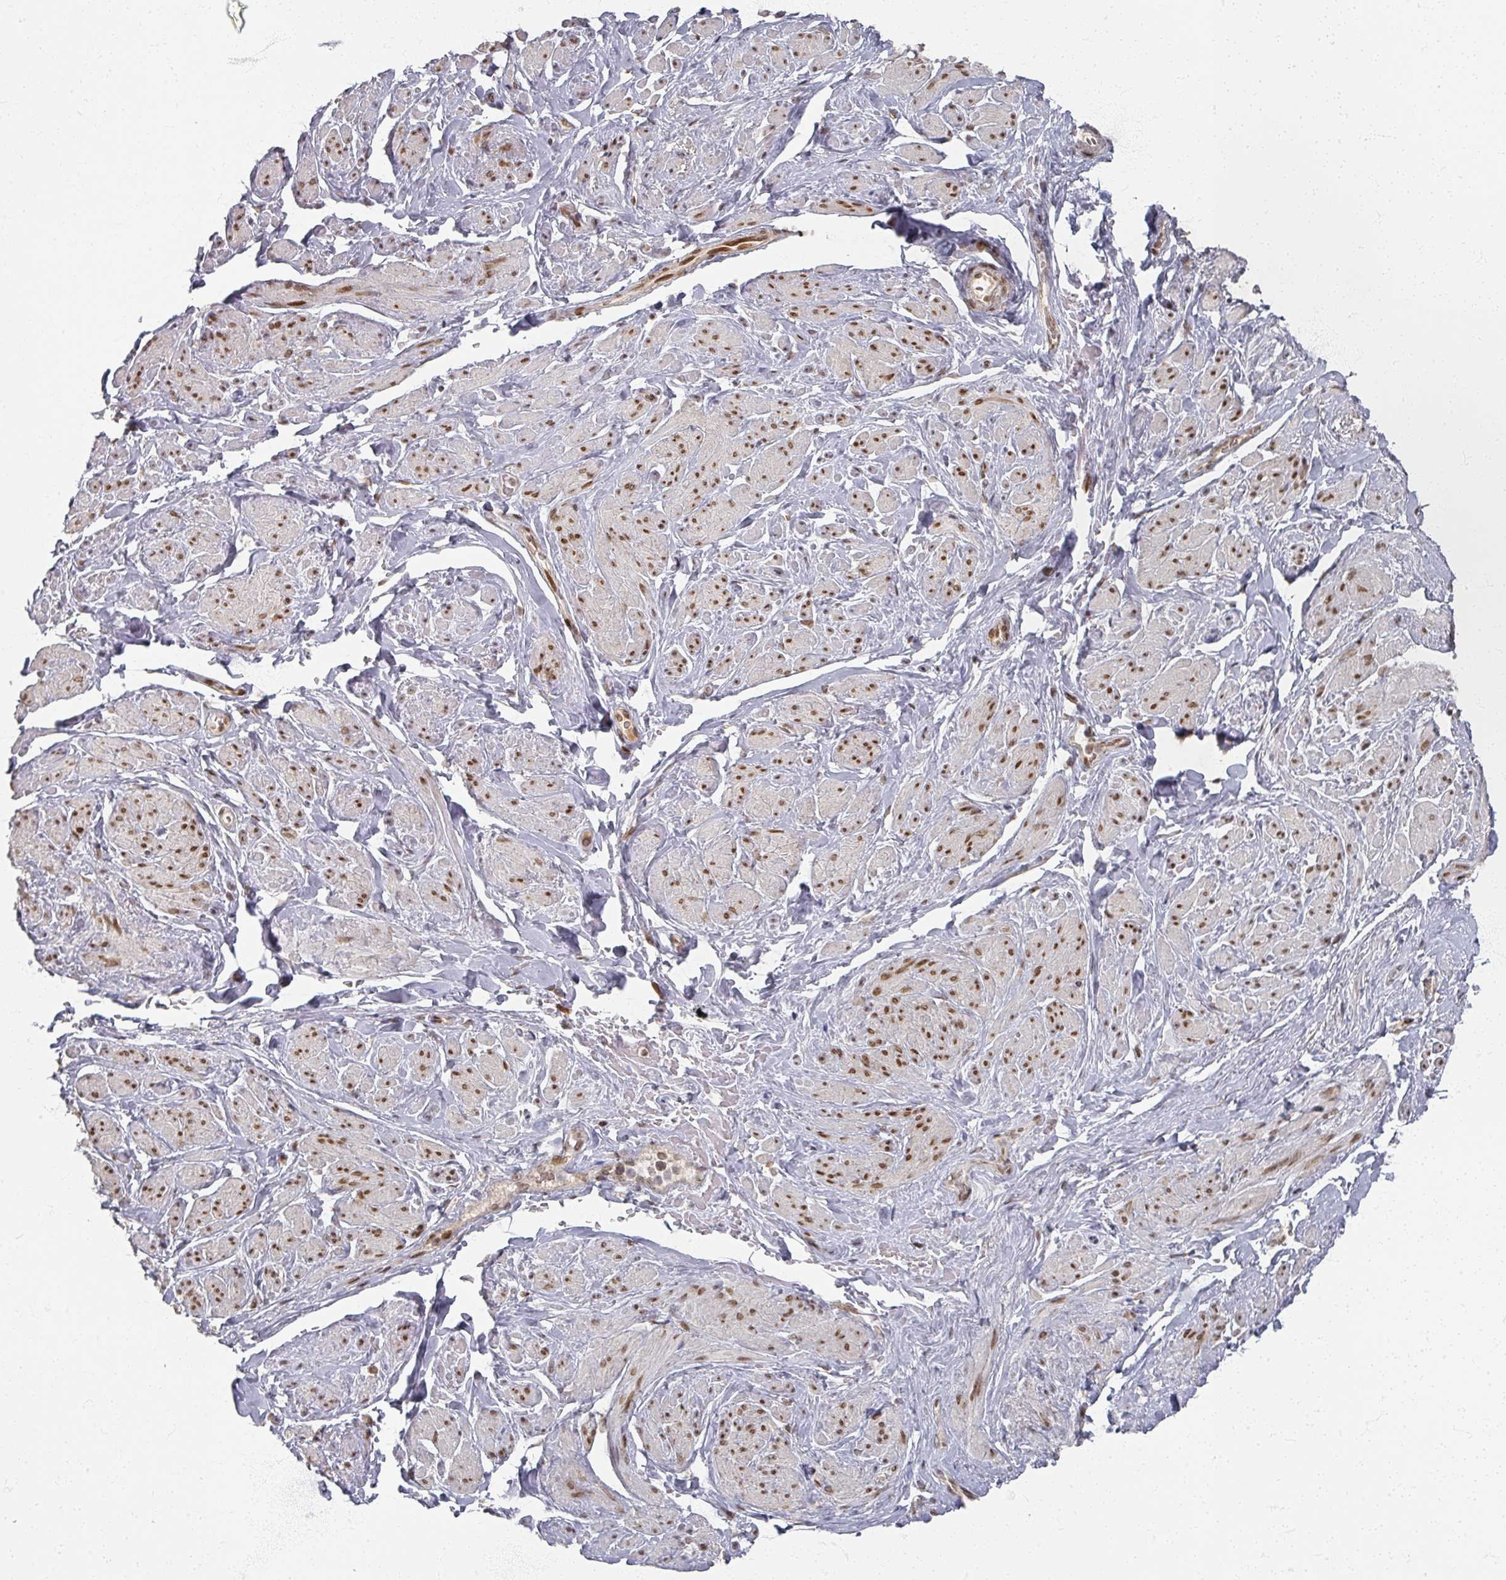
{"staining": {"intensity": "strong", "quantity": ">75%", "location": "nuclear"}, "tissue": "smooth muscle", "cell_type": "Smooth muscle cells", "image_type": "normal", "snomed": [{"axis": "morphology", "description": "Normal tissue, NOS"}, {"axis": "topography", "description": "Smooth muscle"}, {"axis": "topography", "description": "Peripheral nerve tissue"}], "caption": "This image displays IHC staining of benign human smooth muscle, with high strong nuclear expression in approximately >75% of smooth muscle cells.", "gene": "PSKH1", "patient": {"sex": "male", "age": 69}}